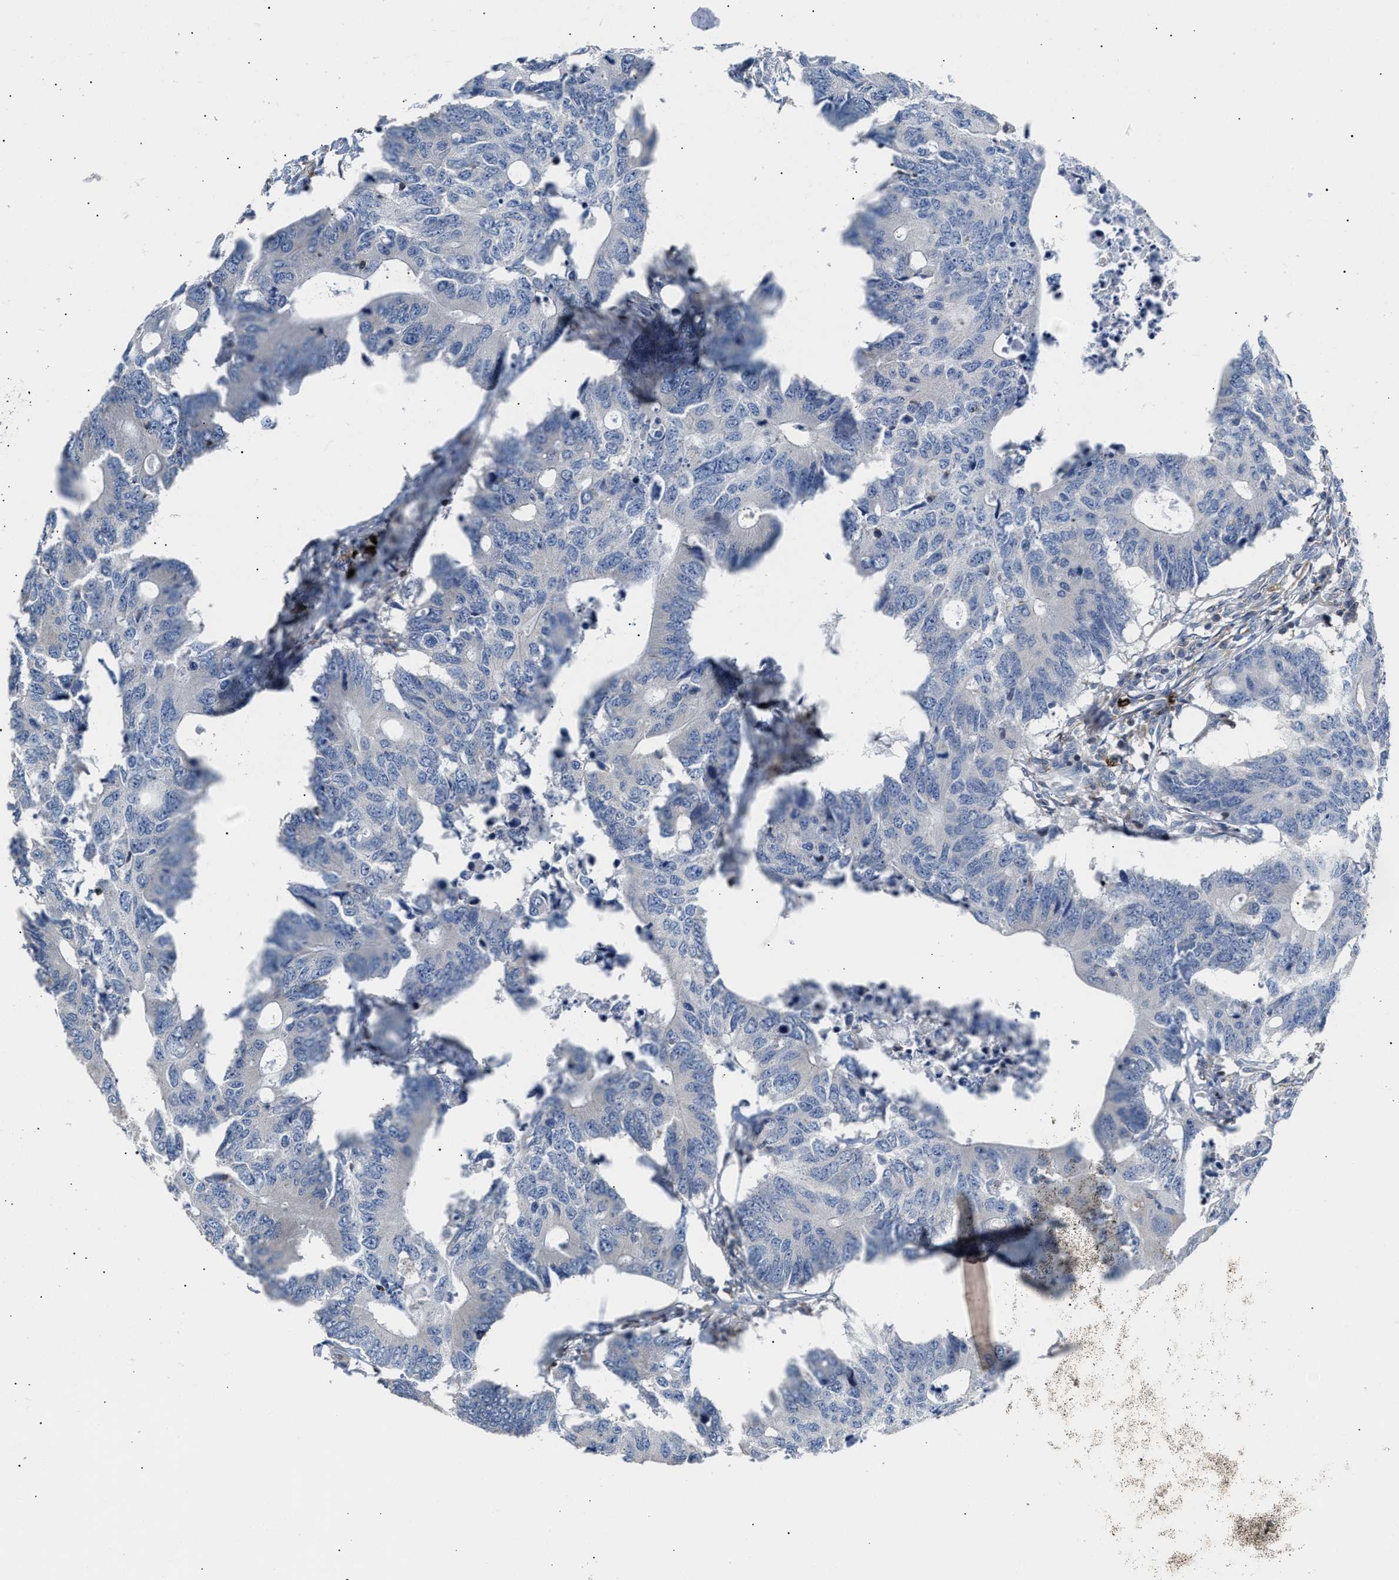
{"staining": {"intensity": "negative", "quantity": "none", "location": "none"}, "tissue": "colorectal cancer", "cell_type": "Tumor cells", "image_type": "cancer", "snomed": [{"axis": "morphology", "description": "Adenocarcinoma, NOS"}, {"axis": "topography", "description": "Colon"}], "caption": "IHC of colorectal cancer (adenocarcinoma) displays no expression in tumor cells. The staining was performed using DAB (3,3'-diaminobenzidine) to visualize the protein expression in brown, while the nuclei were stained in blue with hematoxylin (Magnification: 20x).", "gene": "ATP9A", "patient": {"sex": "male", "age": 71}}